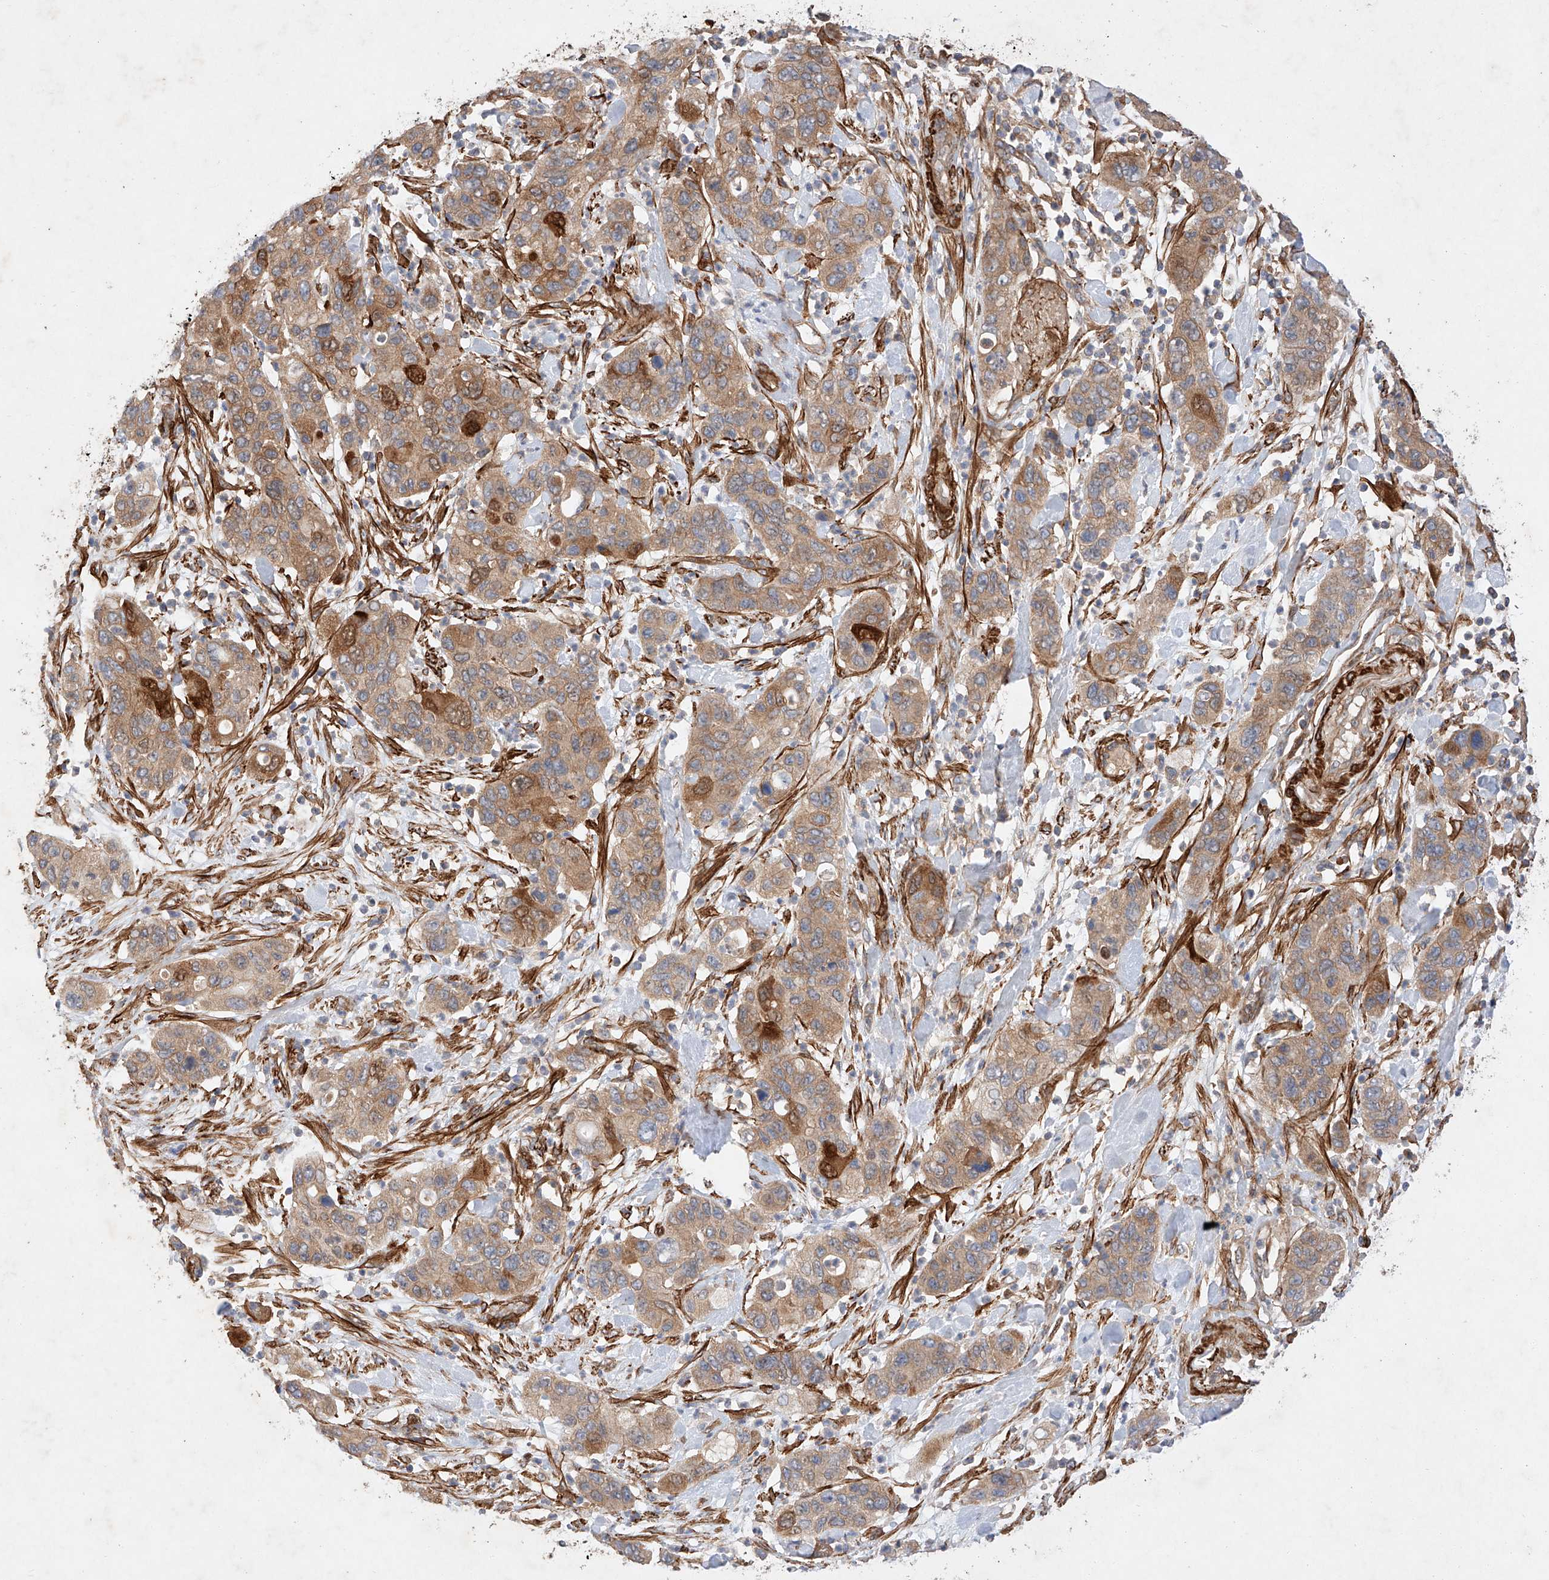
{"staining": {"intensity": "moderate", "quantity": ">75%", "location": "cytoplasmic/membranous"}, "tissue": "pancreatic cancer", "cell_type": "Tumor cells", "image_type": "cancer", "snomed": [{"axis": "morphology", "description": "Adenocarcinoma, NOS"}, {"axis": "topography", "description": "Pancreas"}], "caption": "Immunohistochemical staining of human pancreatic cancer (adenocarcinoma) demonstrates medium levels of moderate cytoplasmic/membranous protein expression in about >75% of tumor cells. (DAB = brown stain, brightfield microscopy at high magnification).", "gene": "RAB23", "patient": {"sex": "female", "age": 71}}